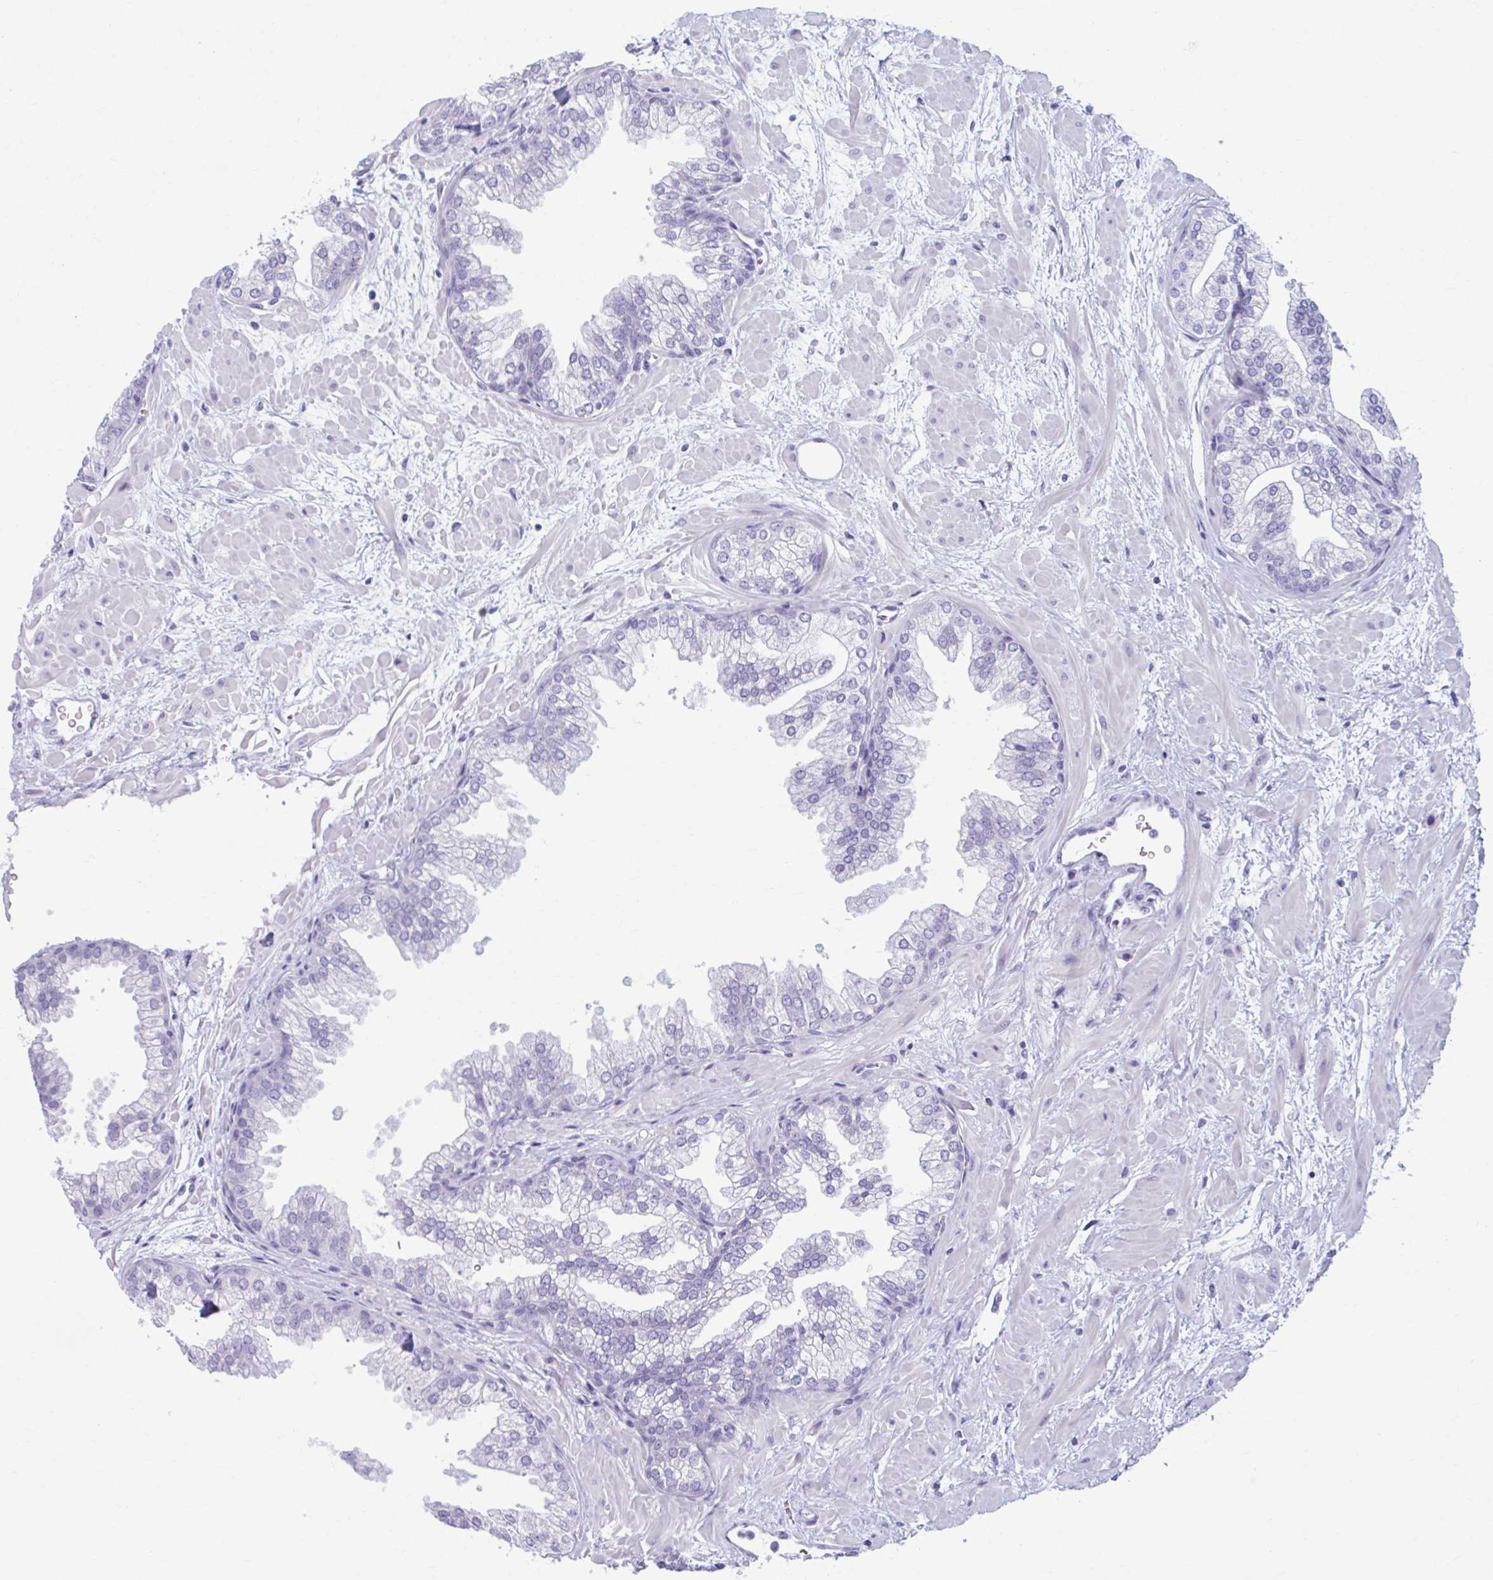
{"staining": {"intensity": "negative", "quantity": "none", "location": "none"}, "tissue": "prostate", "cell_type": "Glandular cells", "image_type": "normal", "snomed": [{"axis": "morphology", "description": "Normal tissue, NOS"}, {"axis": "topography", "description": "Prostate"}], "caption": "DAB (3,3'-diaminobenzidine) immunohistochemical staining of unremarkable prostate displays no significant expression in glandular cells. (DAB IHC visualized using brightfield microscopy, high magnification).", "gene": "C12orf71", "patient": {"sex": "male", "age": 37}}